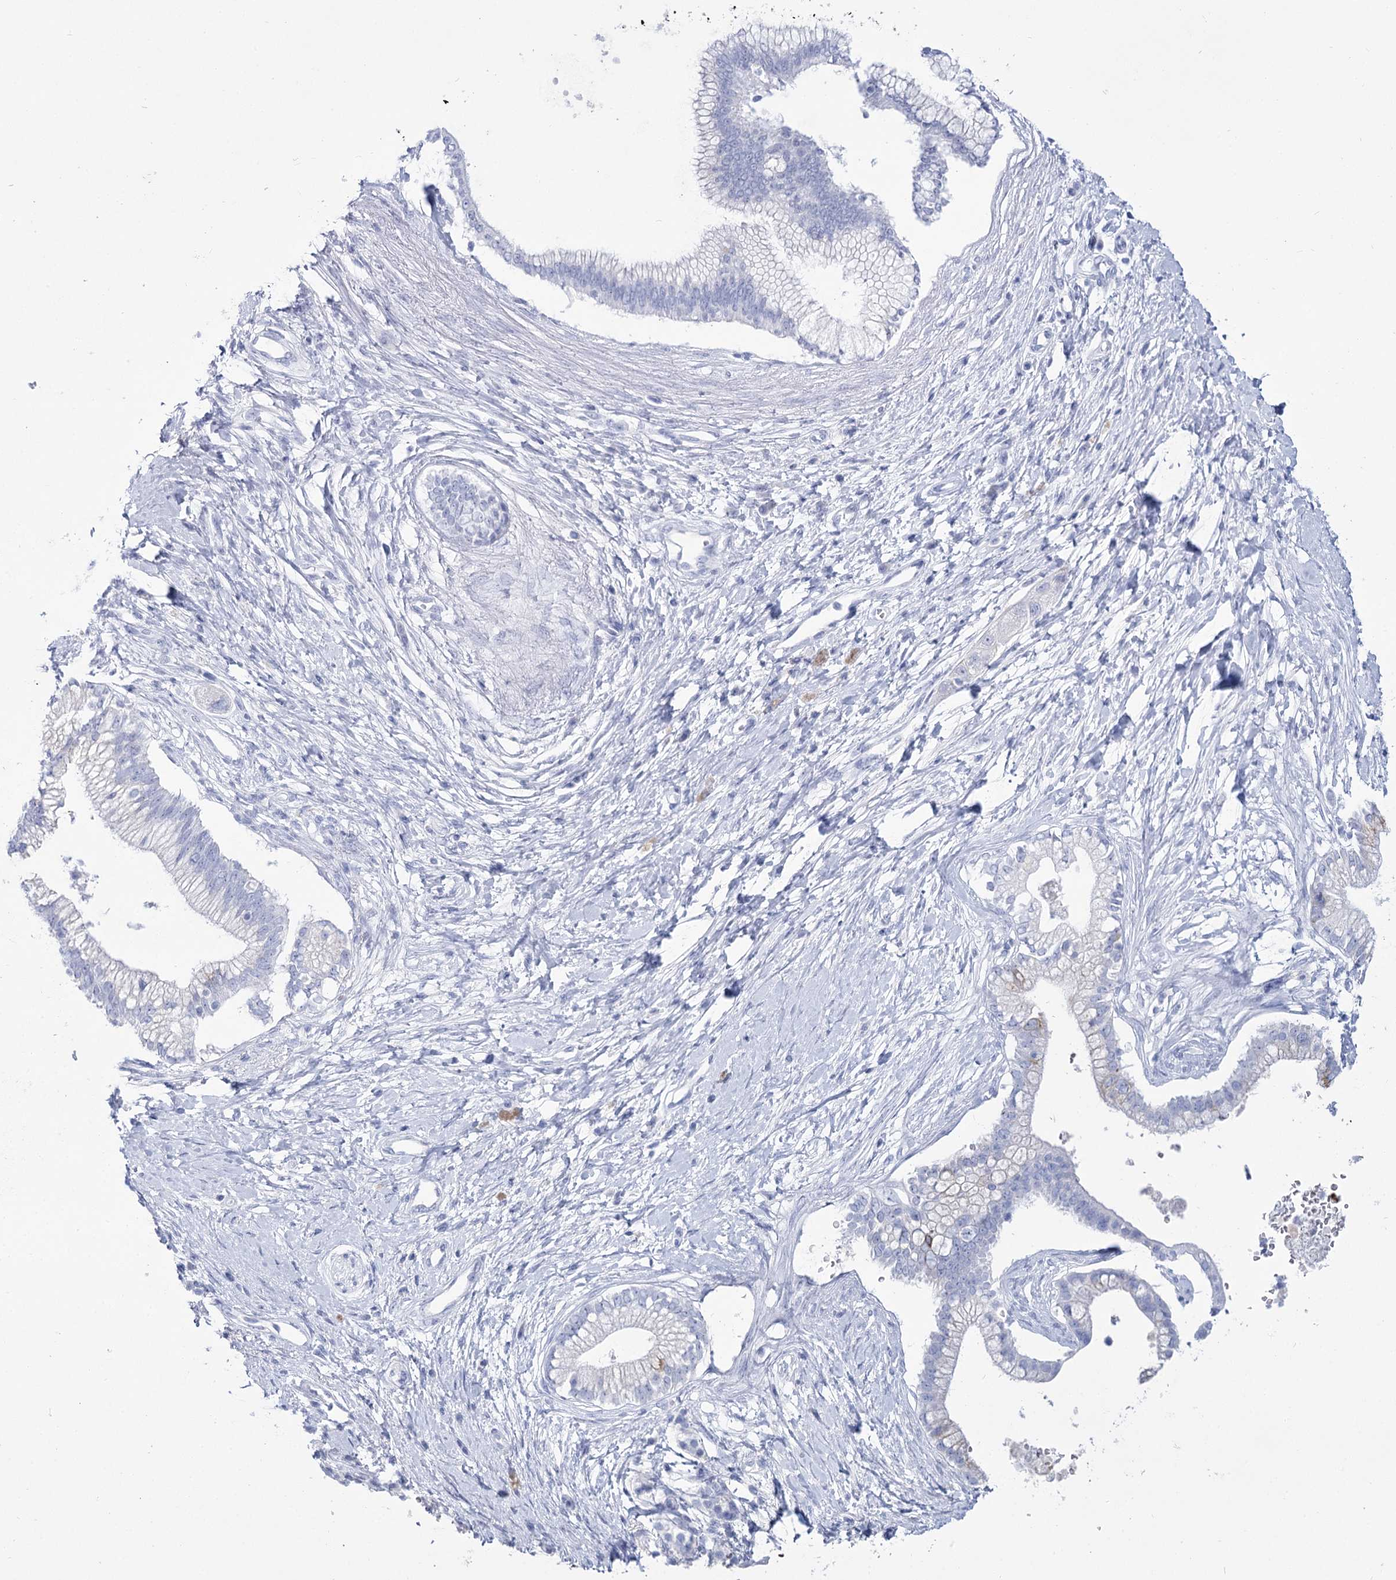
{"staining": {"intensity": "moderate", "quantity": "<25%", "location": "cytoplasmic/membranous"}, "tissue": "pancreatic cancer", "cell_type": "Tumor cells", "image_type": "cancer", "snomed": [{"axis": "morphology", "description": "Adenocarcinoma, NOS"}, {"axis": "topography", "description": "Pancreas"}], "caption": "Pancreatic cancer (adenocarcinoma) stained with immunohistochemistry demonstrates moderate cytoplasmic/membranous positivity in about <25% of tumor cells.", "gene": "RNF186", "patient": {"sex": "male", "age": 68}}